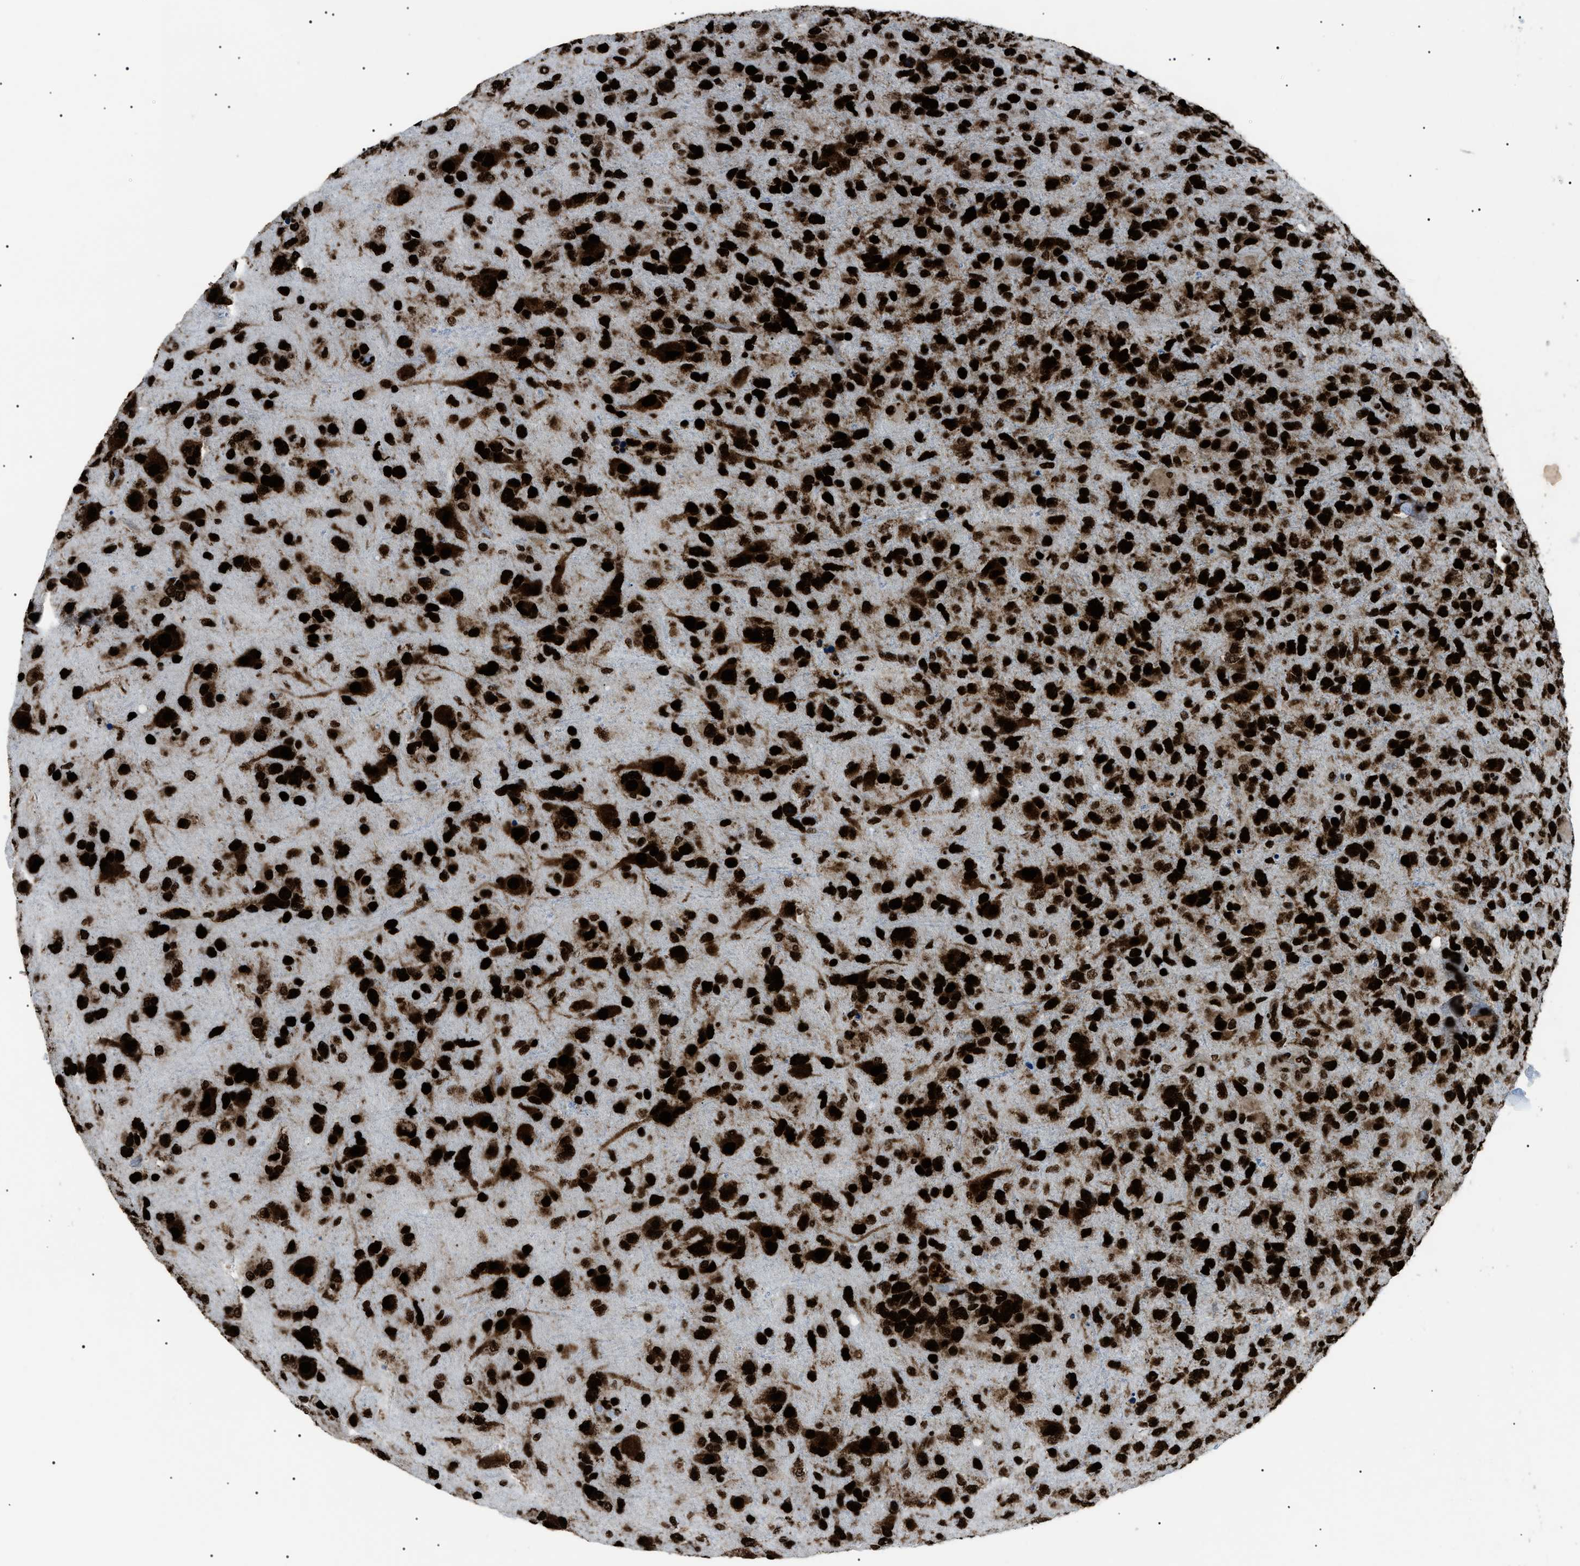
{"staining": {"intensity": "strong", "quantity": ">75%", "location": "nuclear"}, "tissue": "glioma", "cell_type": "Tumor cells", "image_type": "cancer", "snomed": [{"axis": "morphology", "description": "Glioma, malignant, High grade"}, {"axis": "topography", "description": "Brain"}], "caption": "Brown immunohistochemical staining in glioma demonstrates strong nuclear staining in approximately >75% of tumor cells.", "gene": "HNRNPK", "patient": {"sex": "female", "age": 58}}